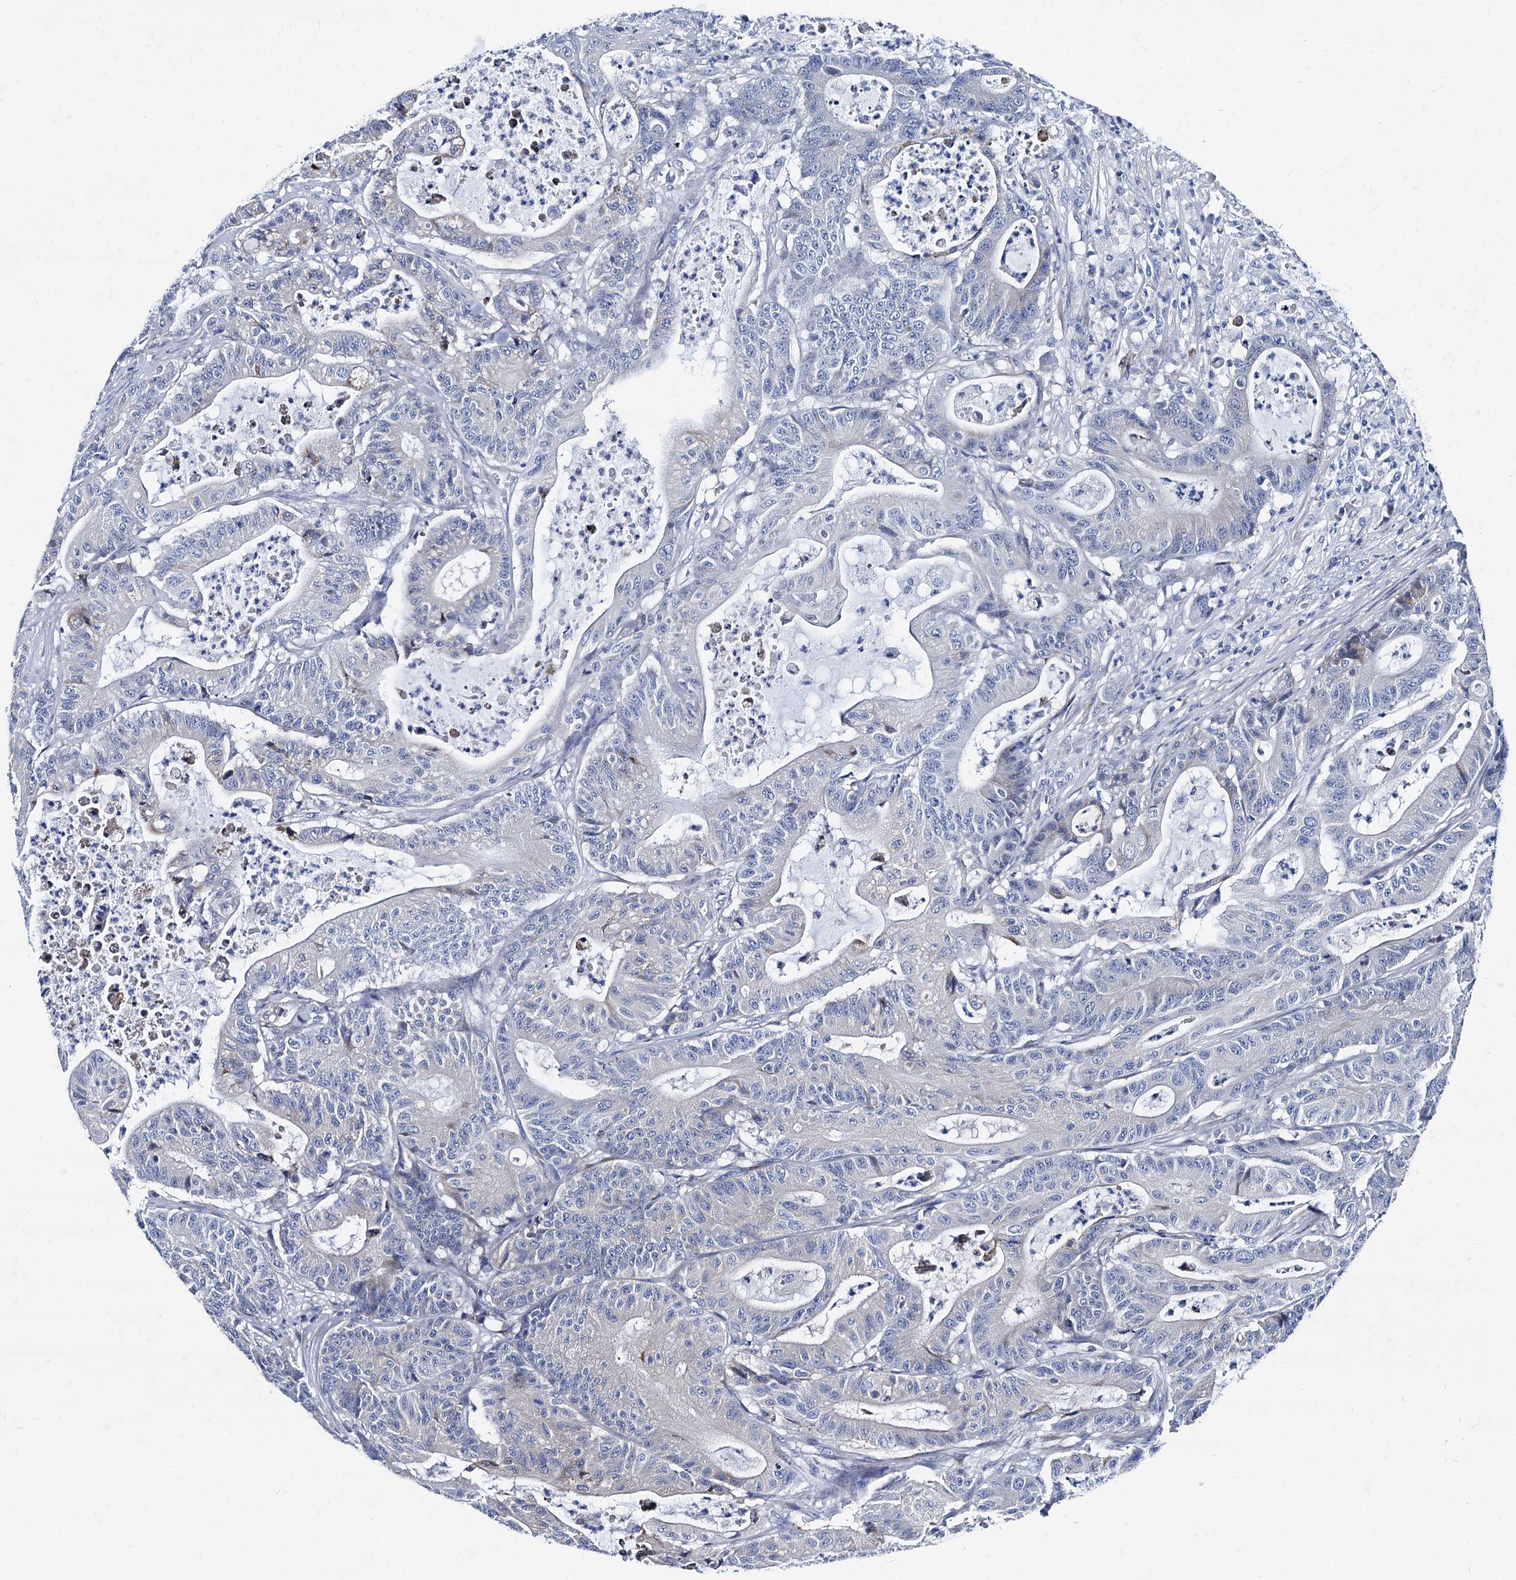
{"staining": {"intensity": "negative", "quantity": "none", "location": "none"}, "tissue": "colorectal cancer", "cell_type": "Tumor cells", "image_type": "cancer", "snomed": [{"axis": "morphology", "description": "Adenocarcinoma, NOS"}, {"axis": "topography", "description": "Rectum"}], "caption": "There is no significant positivity in tumor cells of adenocarcinoma (colorectal).", "gene": "FOXR2", "patient": {"sex": "male", "age": 63}}